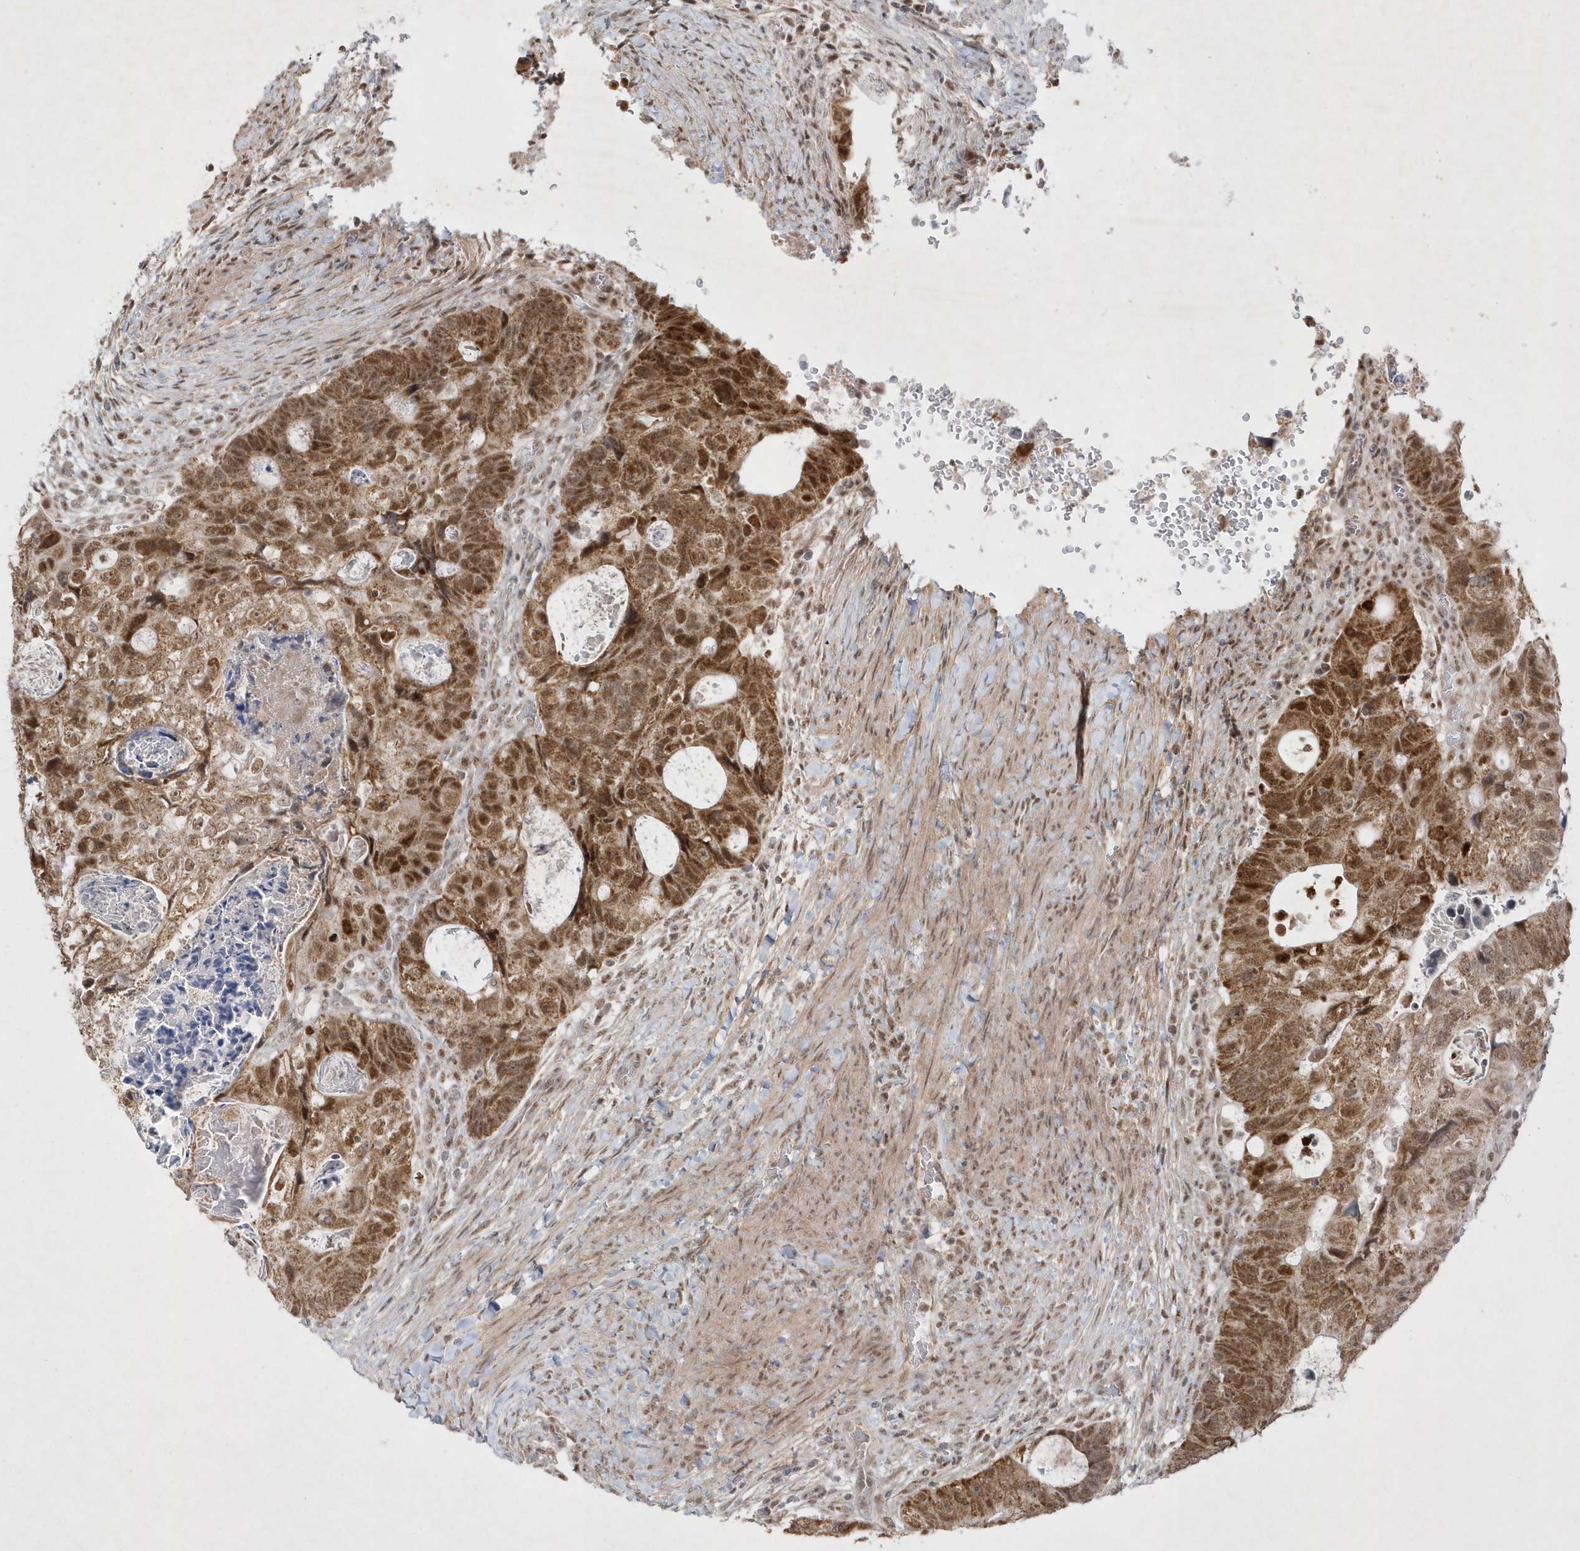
{"staining": {"intensity": "moderate", "quantity": ">75%", "location": "cytoplasmic/membranous,nuclear"}, "tissue": "colorectal cancer", "cell_type": "Tumor cells", "image_type": "cancer", "snomed": [{"axis": "morphology", "description": "Adenocarcinoma, NOS"}, {"axis": "topography", "description": "Rectum"}], "caption": "Immunohistochemistry (IHC) (DAB) staining of human adenocarcinoma (colorectal) shows moderate cytoplasmic/membranous and nuclear protein expression in about >75% of tumor cells.", "gene": "CPSF3", "patient": {"sex": "male", "age": 59}}